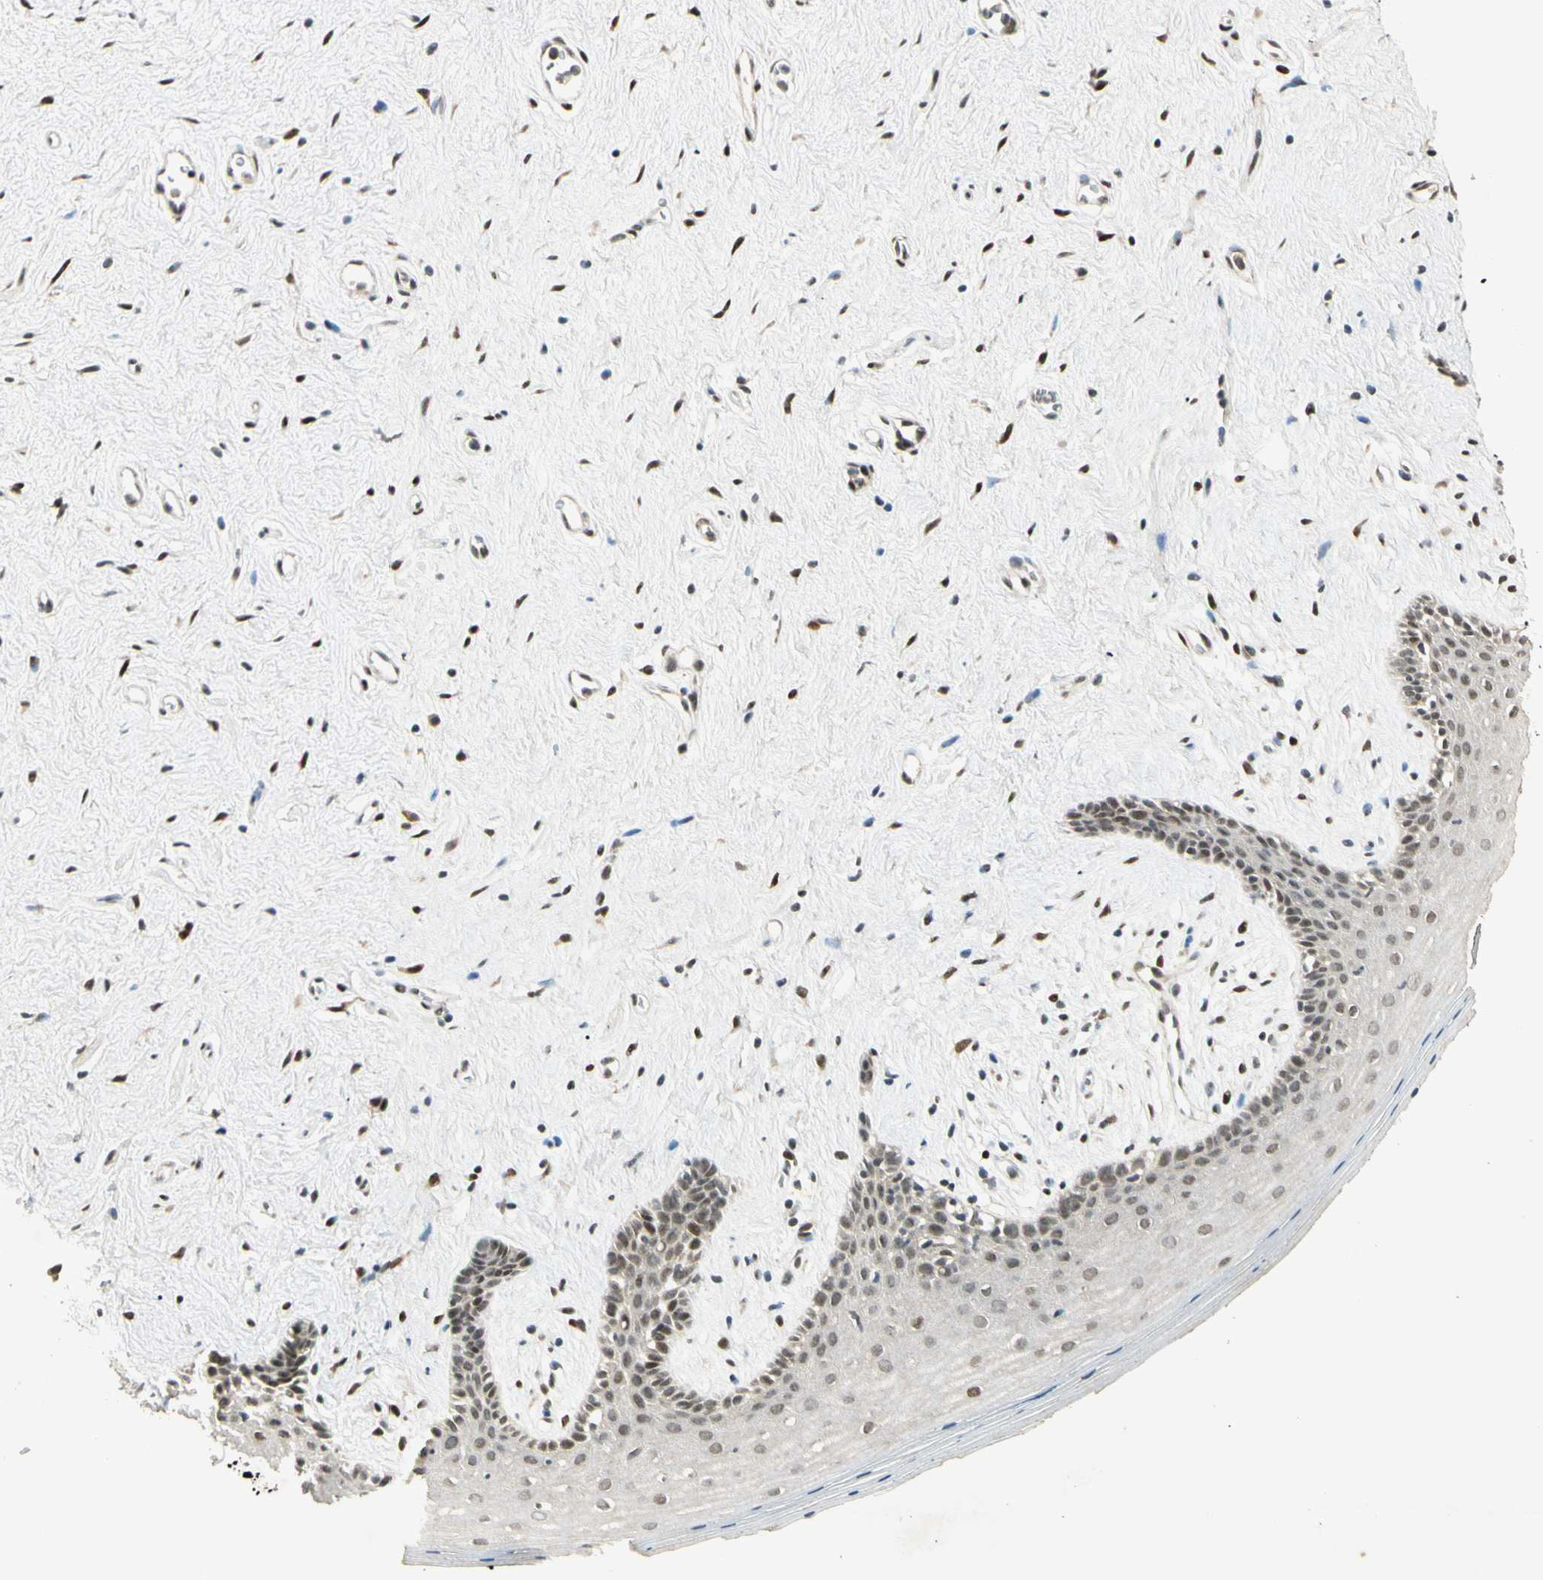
{"staining": {"intensity": "weak", "quantity": "25%-75%", "location": "cytoplasmic/membranous,nuclear"}, "tissue": "vagina", "cell_type": "Squamous epithelial cells", "image_type": "normal", "snomed": [{"axis": "morphology", "description": "Normal tissue, NOS"}, {"axis": "topography", "description": "Vagina"}], "caption": "IHC staining of normal vagina, which shows low levels of weak cytoplasmic/membranous,nuclear staining in about 25%-75% of squamous epithelial cells indicating weak cytoplasmic/membranous,nuclear protein expression. The staining was performed using DAB (brown) for protein detection and nuclei were counterstained in hematoxylin (blue).", "gene": "ZBTB4", "patient": {"sex": "female", "age": 44}}